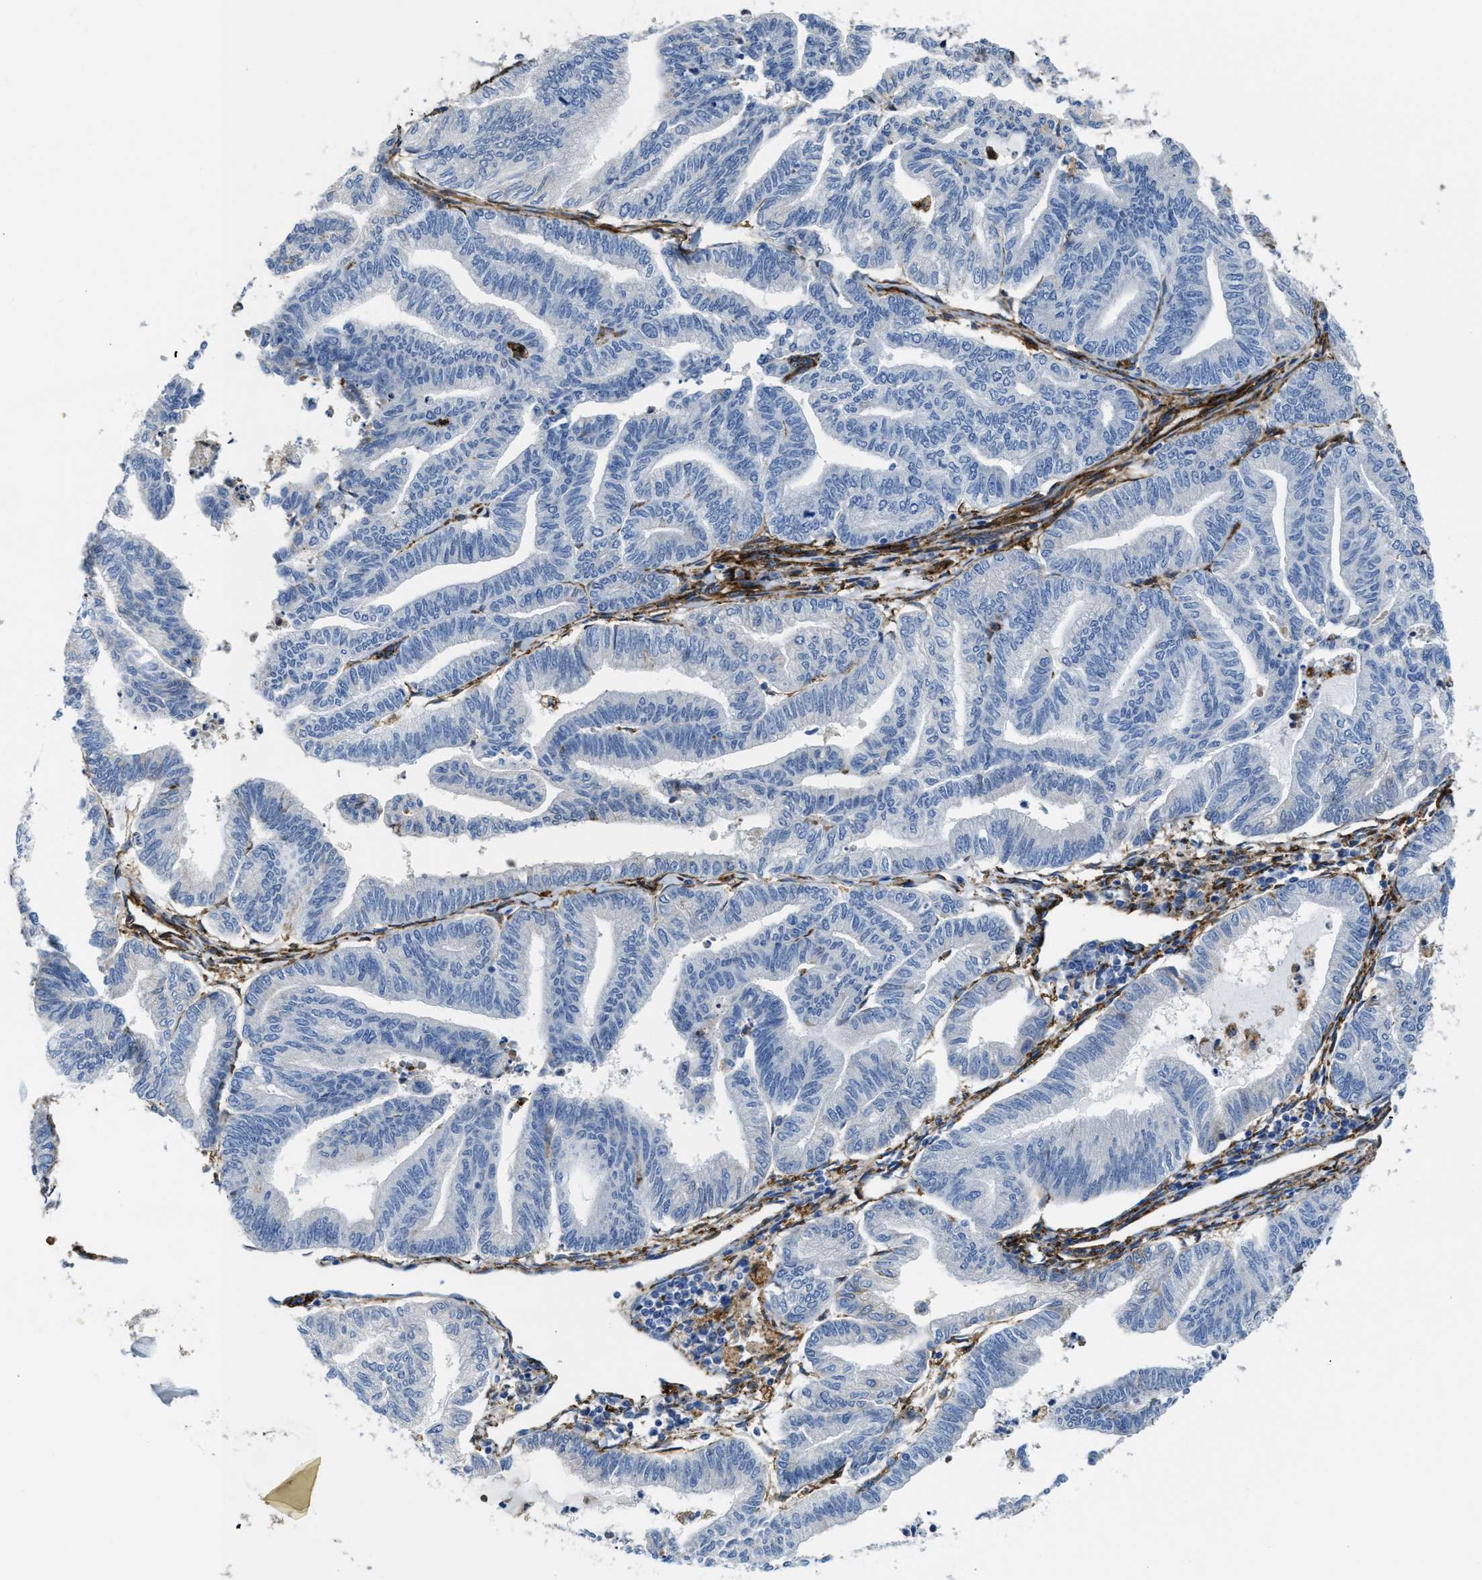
{"staining": {"intensity": "negative", "quantity": "none", "location": "none"}, "tissue": "endometrial cancer", "cell_type": "Tumor cells", "image_type": "cancer", "snomed": [{"axis": "morphology", "description": "Adenocarcinoma, NOS"}, {"axis": "topography", "description": "Endometrium"}], "caption": "Endometrial adenocarcinoma was stained to show a protein in brown. There is no significant expression in tumor cells.", "gene": "NAB1", "patient": {"sex": "female", "age": 79}}